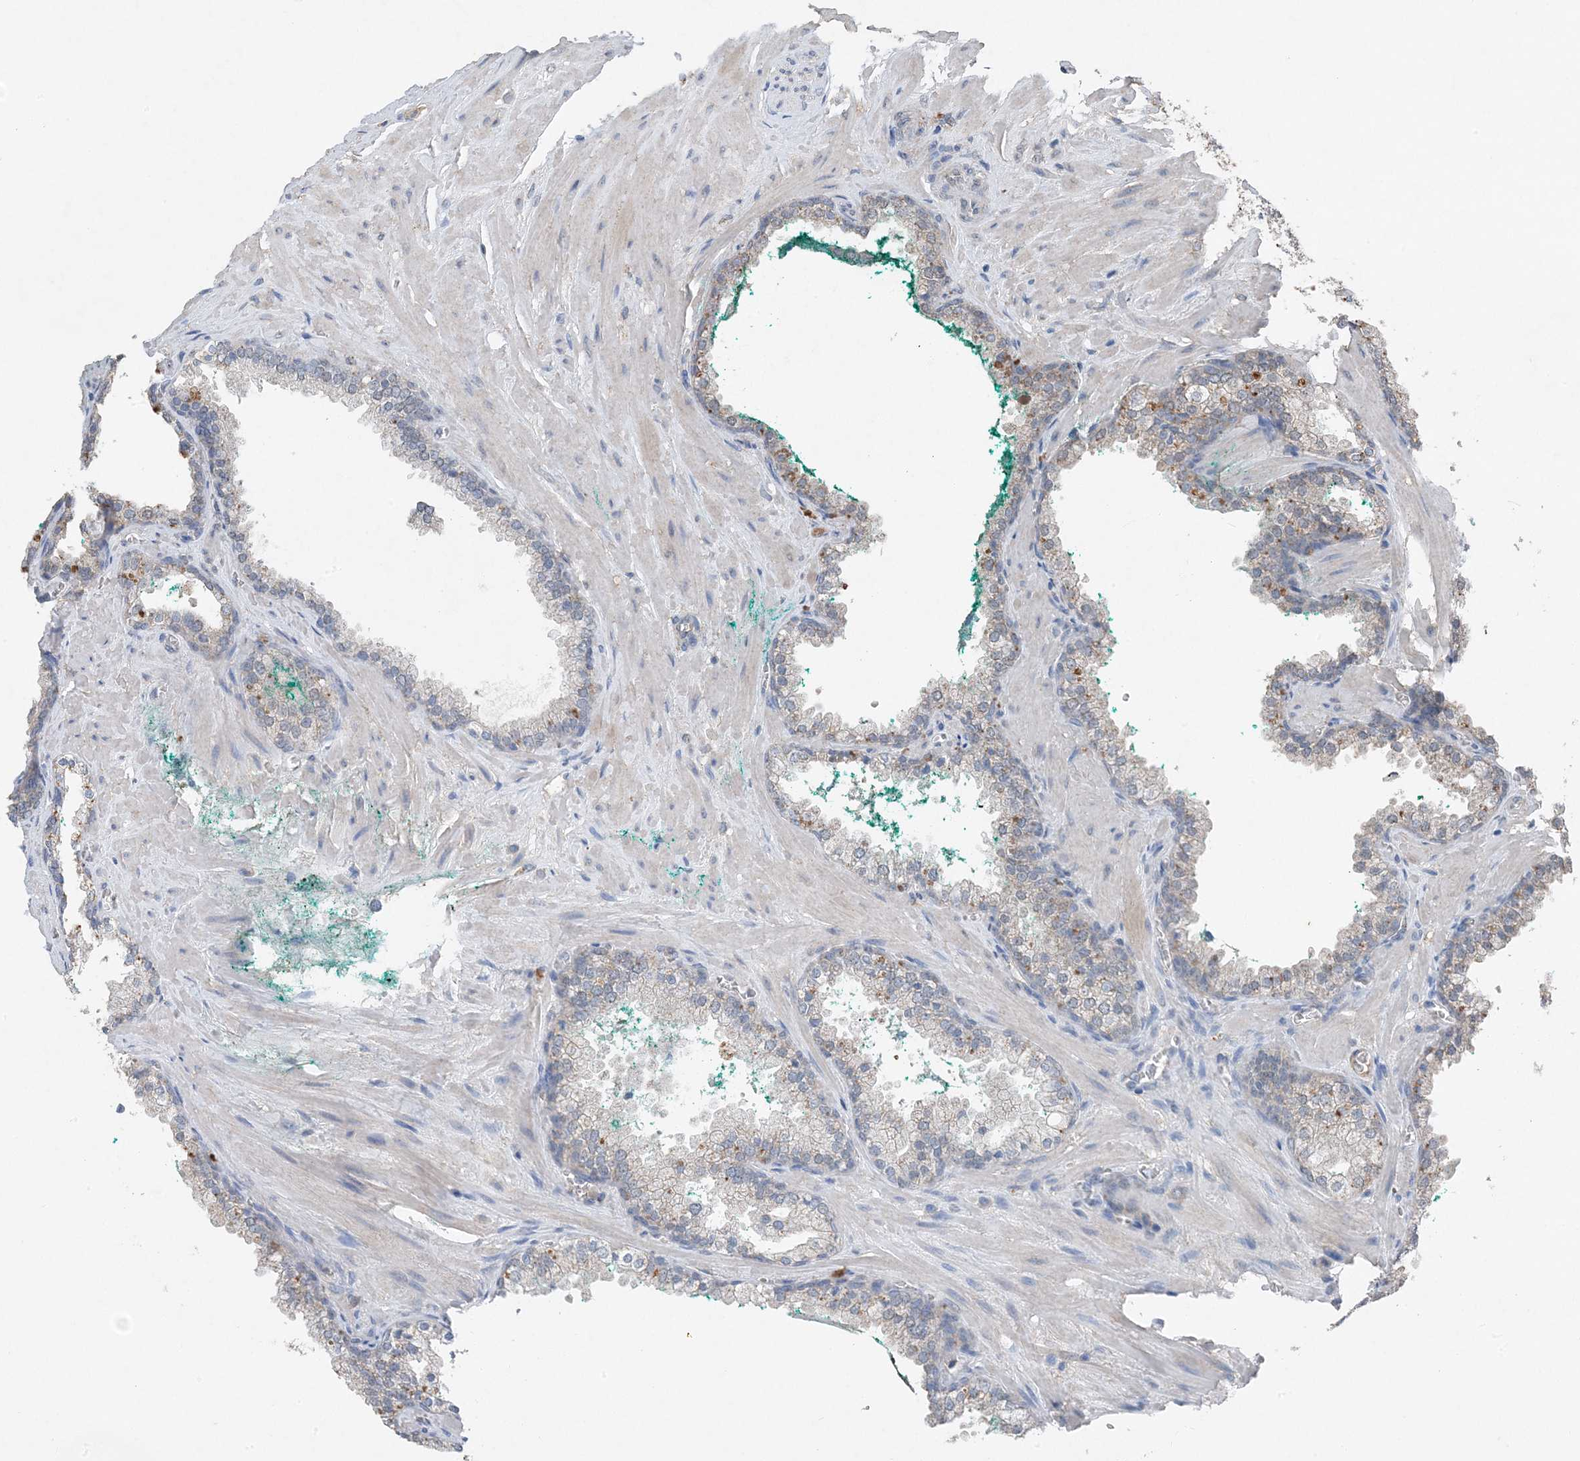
{"staining": {"intensity": "moderate", "quantity": "<25%", "location": "cytoplasmic/membranous"}, "tissue": "prostate cancer", "cell_type": "Tumor cells", "image_type": "cancer", "snomed": [{"axis": "morphology", "description": "Adenocarcinoma, Low grade"}, {"axis": "topography", "description": "Prostate"}], "caption": "DAB (3,3'-diaminobenzidine) immunohistochemical staining of prostate cancer reveals moderate cytoplasmic/membranous protein staining in about <25% of tumor cells. The protein of interest is stained brown, and the nuclei are stained in blue (DAB (3,3'-diaminobenzidine) IHC with brightfield microscopy, high magnification).", "gene": "FCN3", "patient": {"sex": "male", "age": 63}}